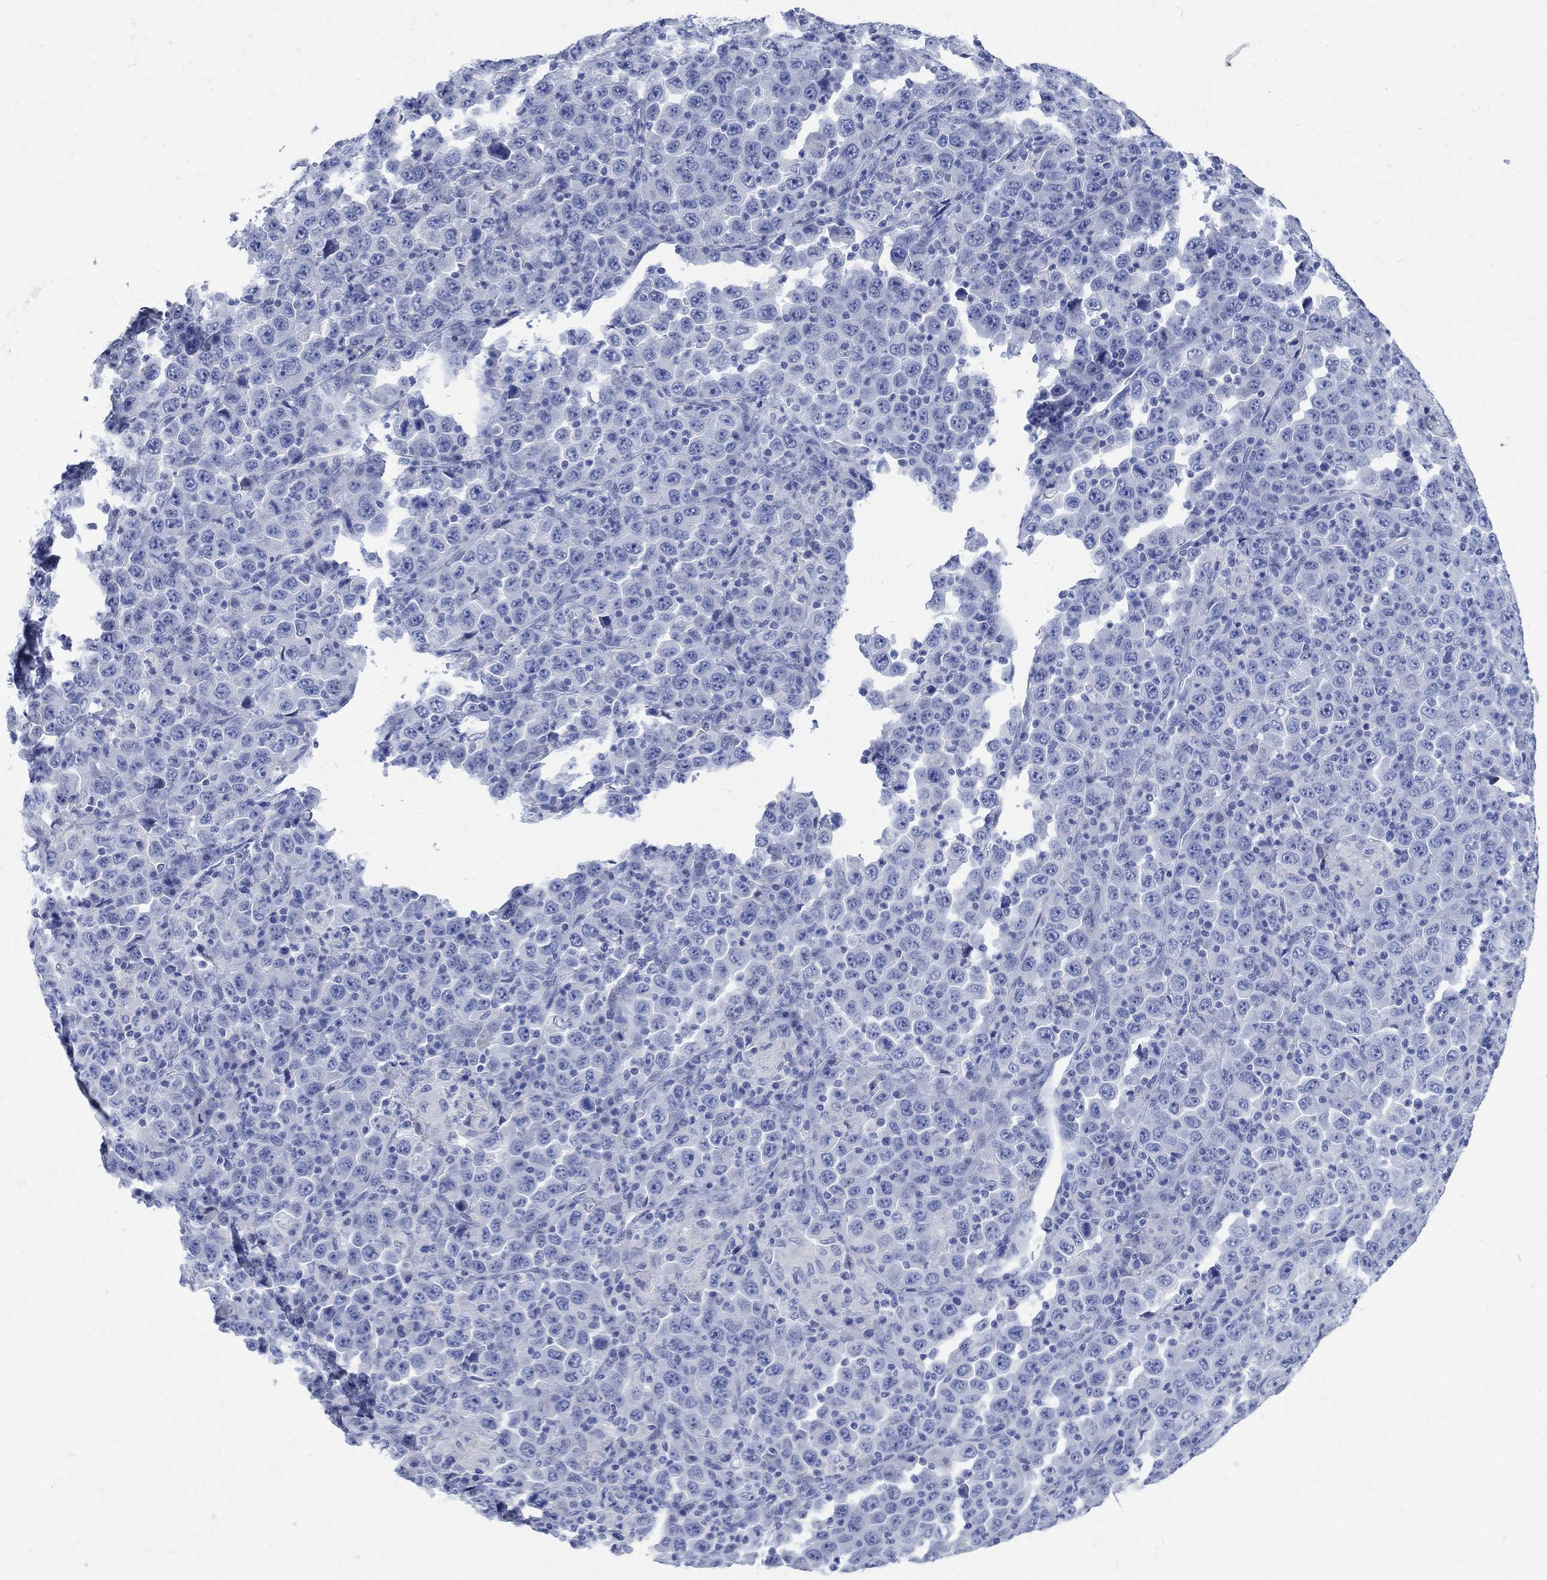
{"staining": {"intensity": "negative", "quantity": "none", "location": "none"}, "tissue": "stomach cancer", "cell_type": "Tumor cells", "image_type": "cancer", "snomed": [{"axis": "morphology", "description": "Normal tissue, NOS"}, {"axis": "morphology", "description": "Adenocarcinoma, NOS"}, {"axis": "topography", "description": "Stomach, upper"}, {"axis": "topography", "description": "Stomach"}], "caption": "A micrograph of human adenocarcinoma (stomach) is negative for staining in tumor cells.", "gene": "CAMK2N1", "patient": {"sex": "male", "age": 59}}